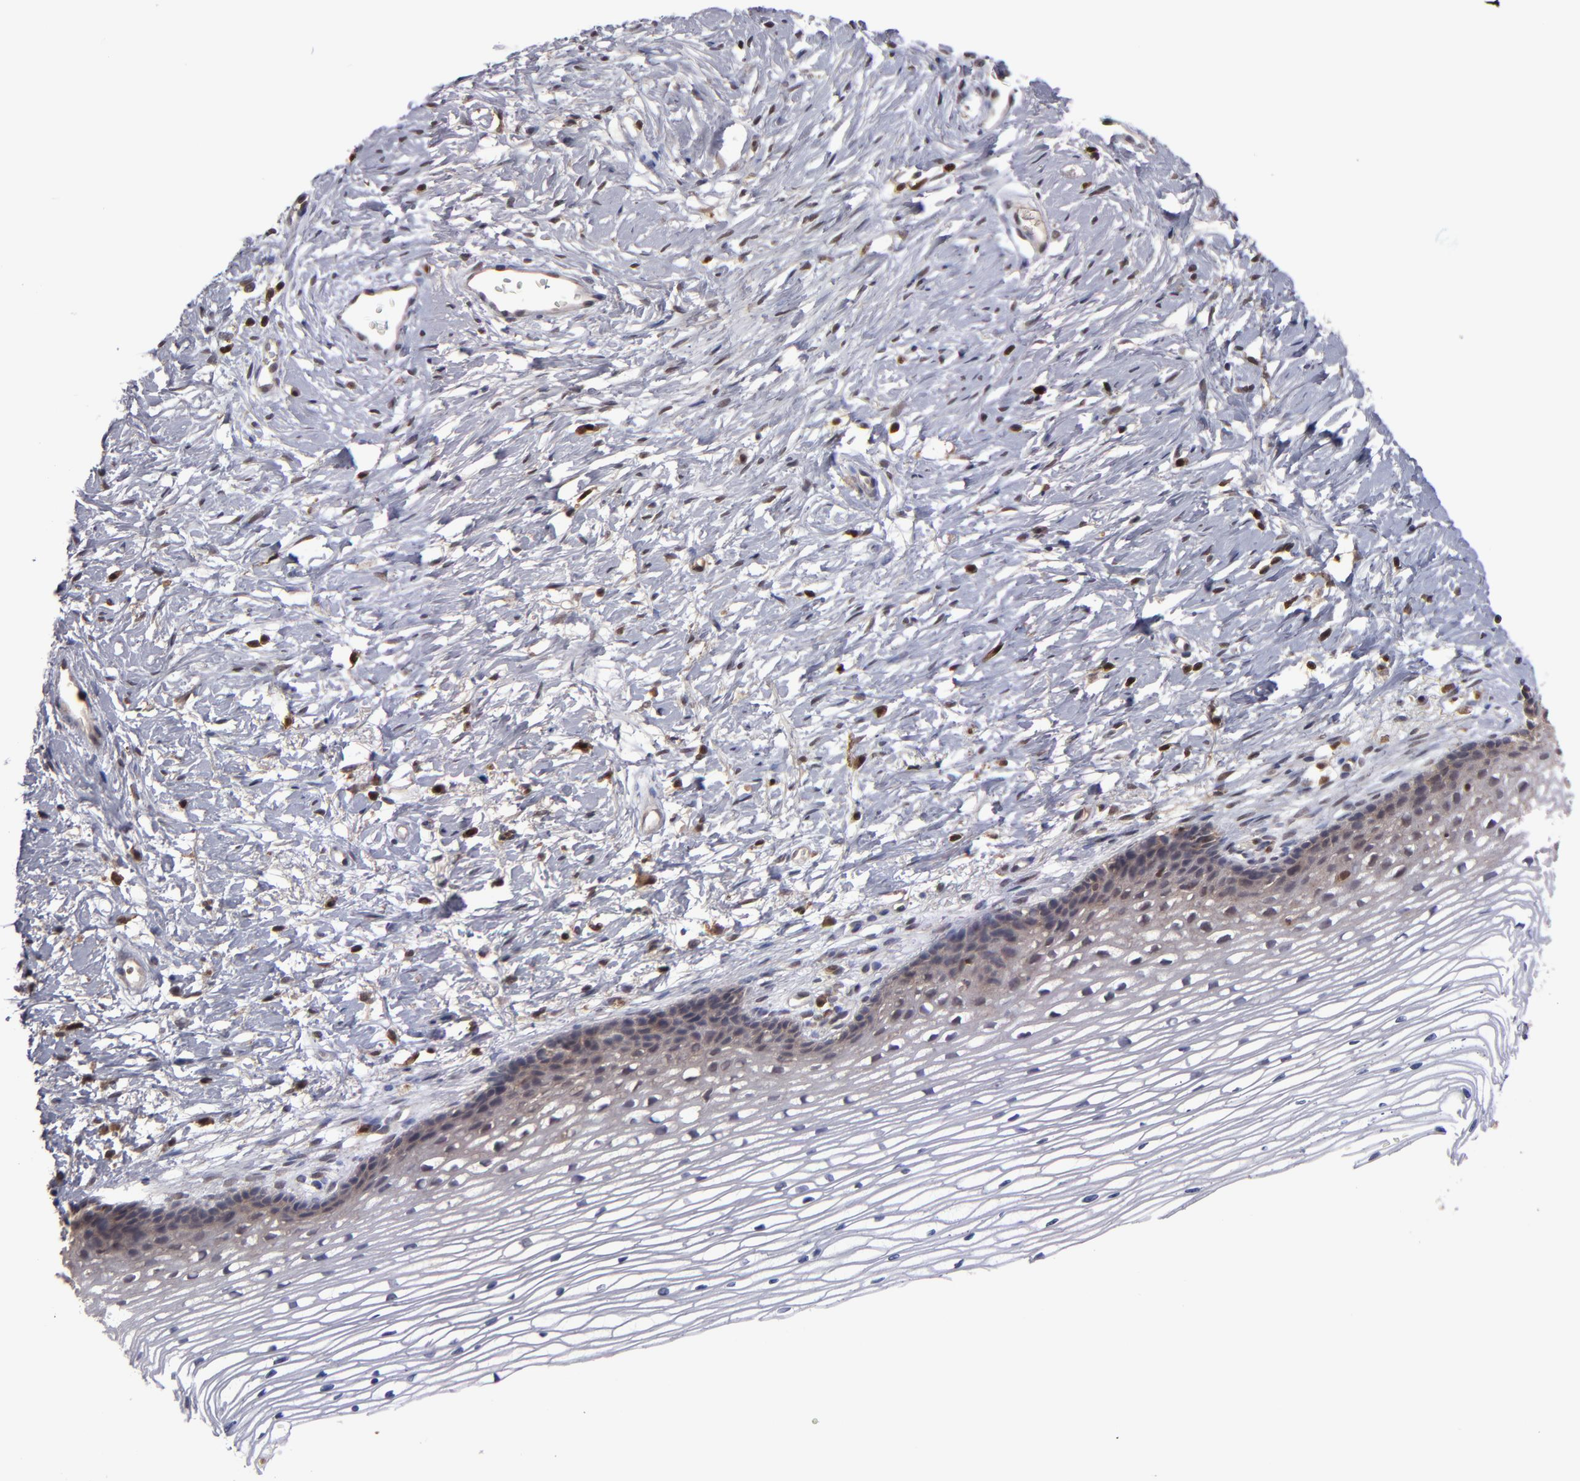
{"staining": {"intensity": "weak", "quantity": ">75%", "location": "nuclear"}, "tissue": "cervix", "cell_type": "Glandular cells", "image_type": "normal", "snomed": [{"axis": "morphology", "description": "Normal tissue, NOS"}, {"axis": "topography", "description": "Cervix"}], "caption": "Benign cervix exhibits weak nuclear positivity in about >75% of glandular cells, visualized by immunohistochemistry.", "gene": "GRB2", "patient": {"sex": "female", "age": 77}}